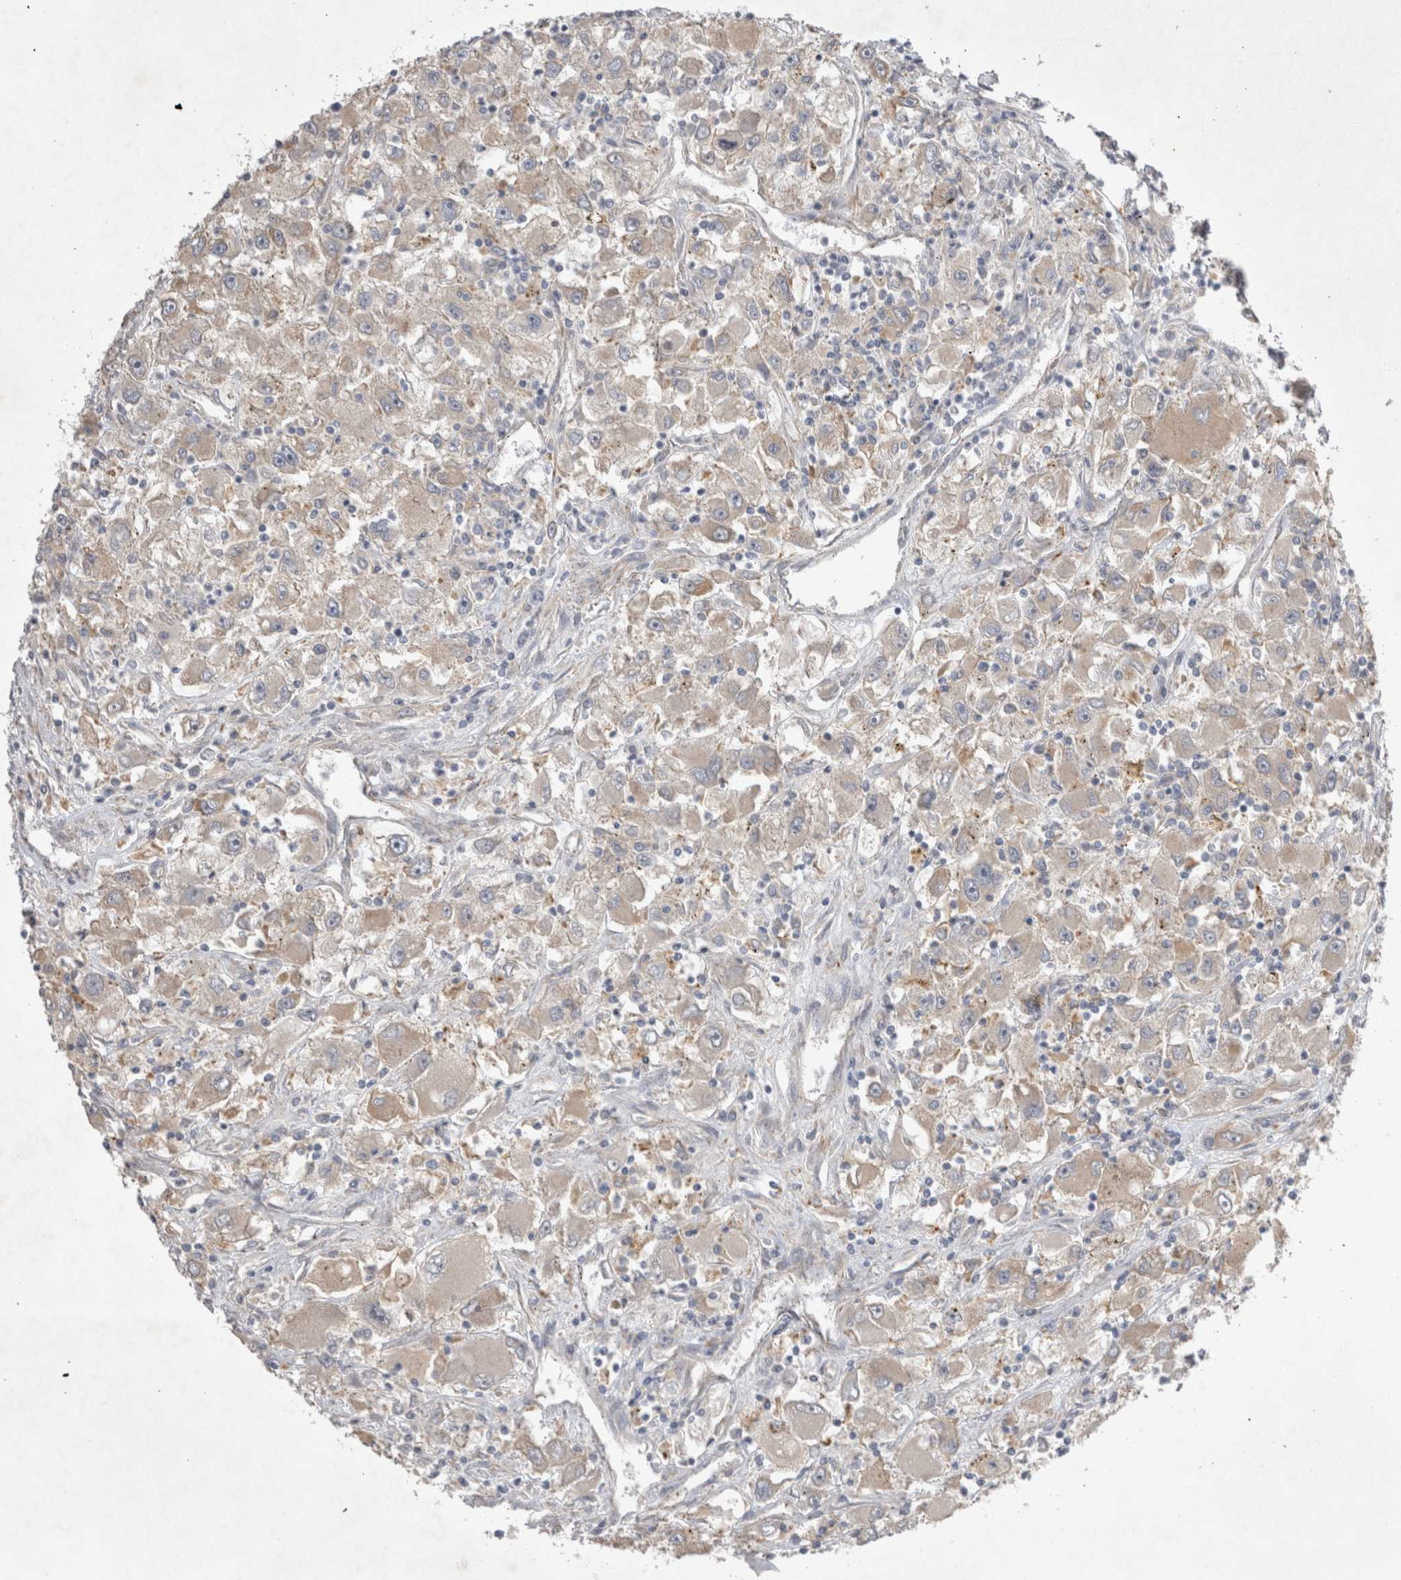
{"staining": {"intensity": "weak", "quantity": "<25%", "location": "cytoplasmic/membranous"}, "tissue": "renal cancer", "cell_type": "Tumor cells", "image_type": "cancer", "snomed": [{"axis": "morphology", "description": "Adenocarcinoma, NOS"}, {"axis": "topography", "description": "Kidney"}], "caption": "A high-resolution image shows IHC staining of renal cancer, which reveals no significant staining in tumor cells. (DAB immunohistochemistry (IHC) with hematoxylin counter stain).", "gene": "STRADB", "patient": {"sex": "female", "age": 52}}